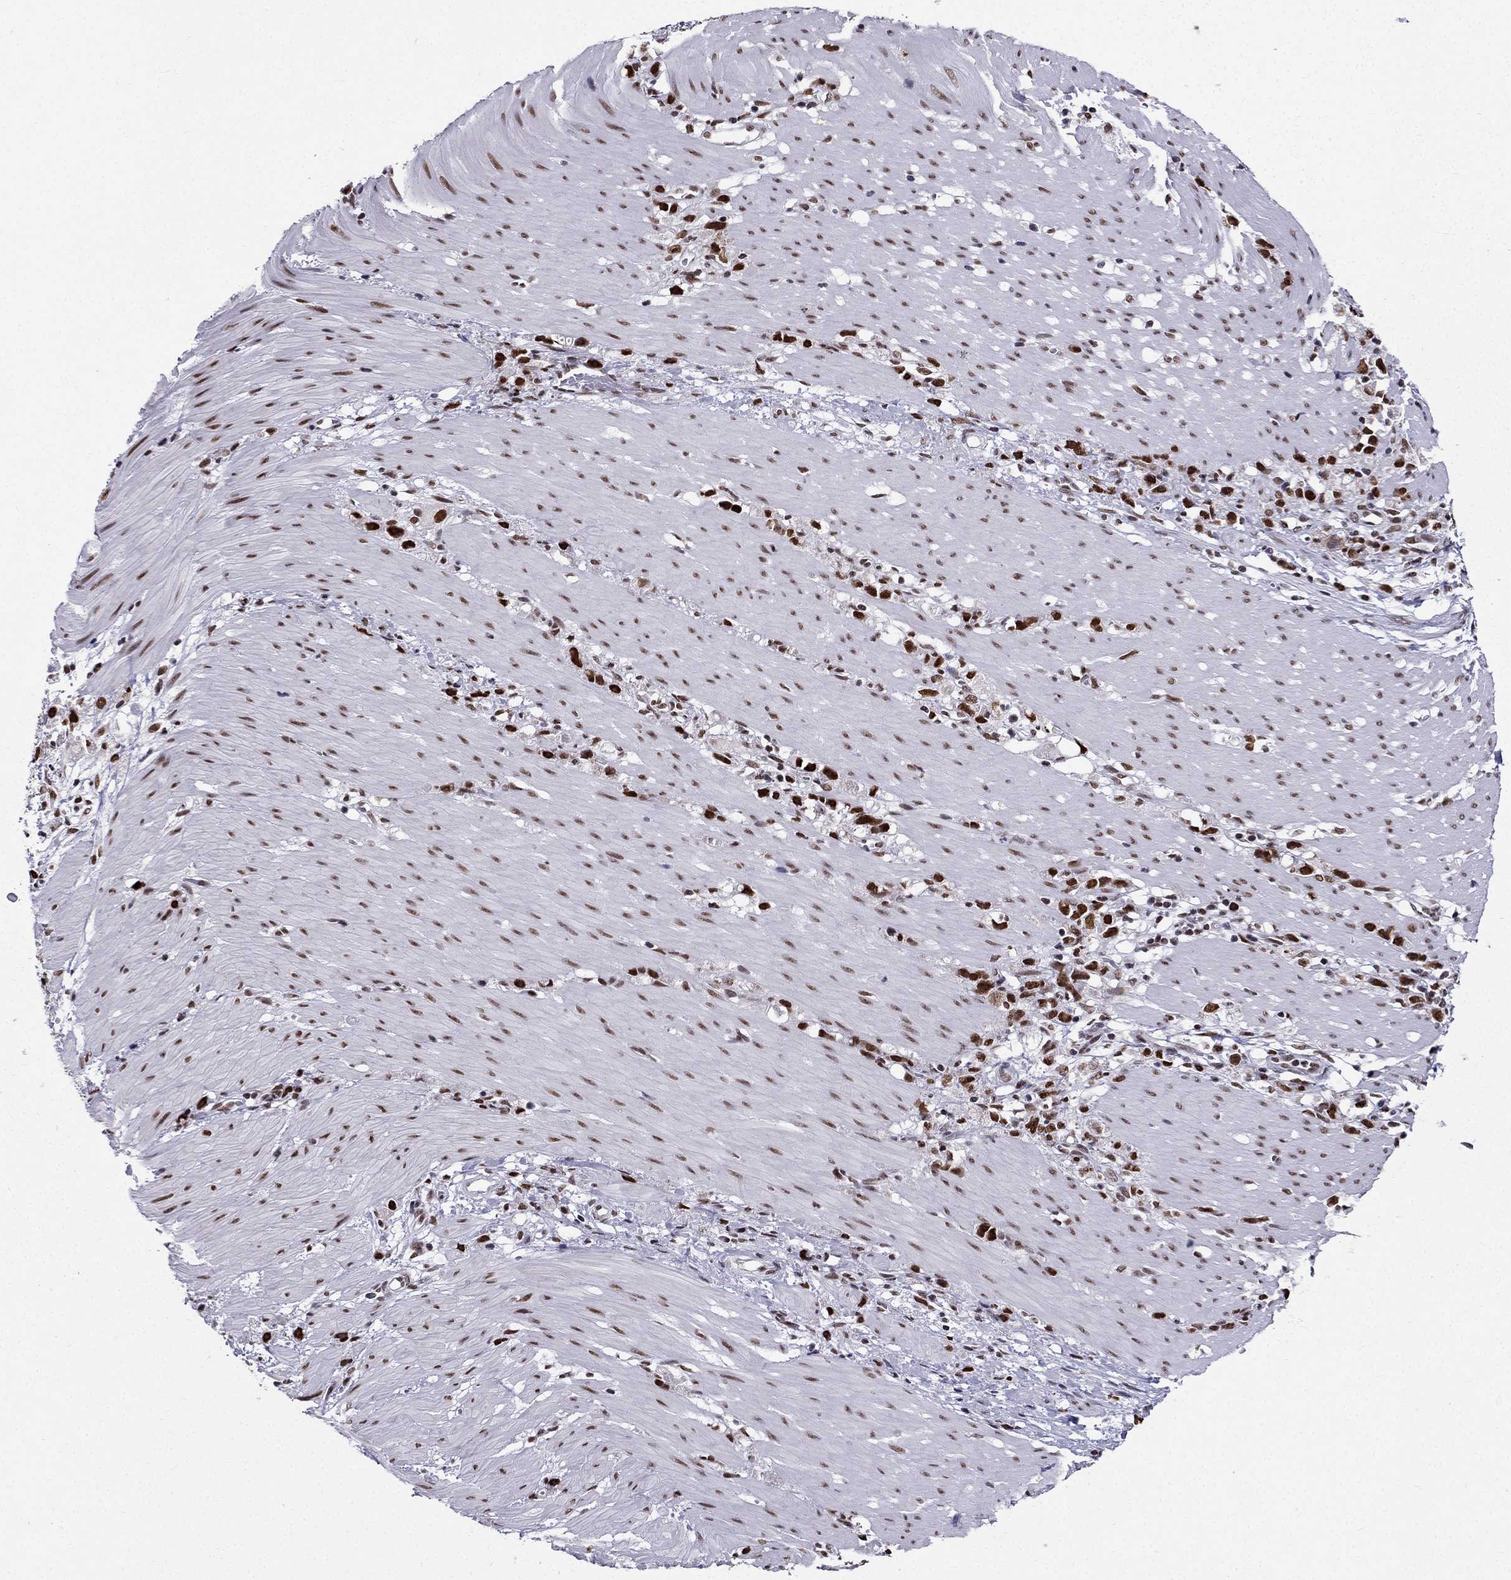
{"staining": {"intensity": "strong", "quantity": ">75%", "location": "nuclear"}, "tissue": "stomach cancer", "cell_type": "Tumor cells", "image_type": "cancer", "snomed": [{"axis": "morphology", "description": "Adenocarcinoma, NOS"}, {"axis": "topography", "description": "Stomach"}], "caption": "High-power microscopy captured an immunohistochemistry (IHC) histopathology image of adenocarcinoma (stomach), revealing strong nuclear staining in approximately >75% of tumor cells.", "gene": "ZNF420", "patient": {"sex": "female", "age": 59}}